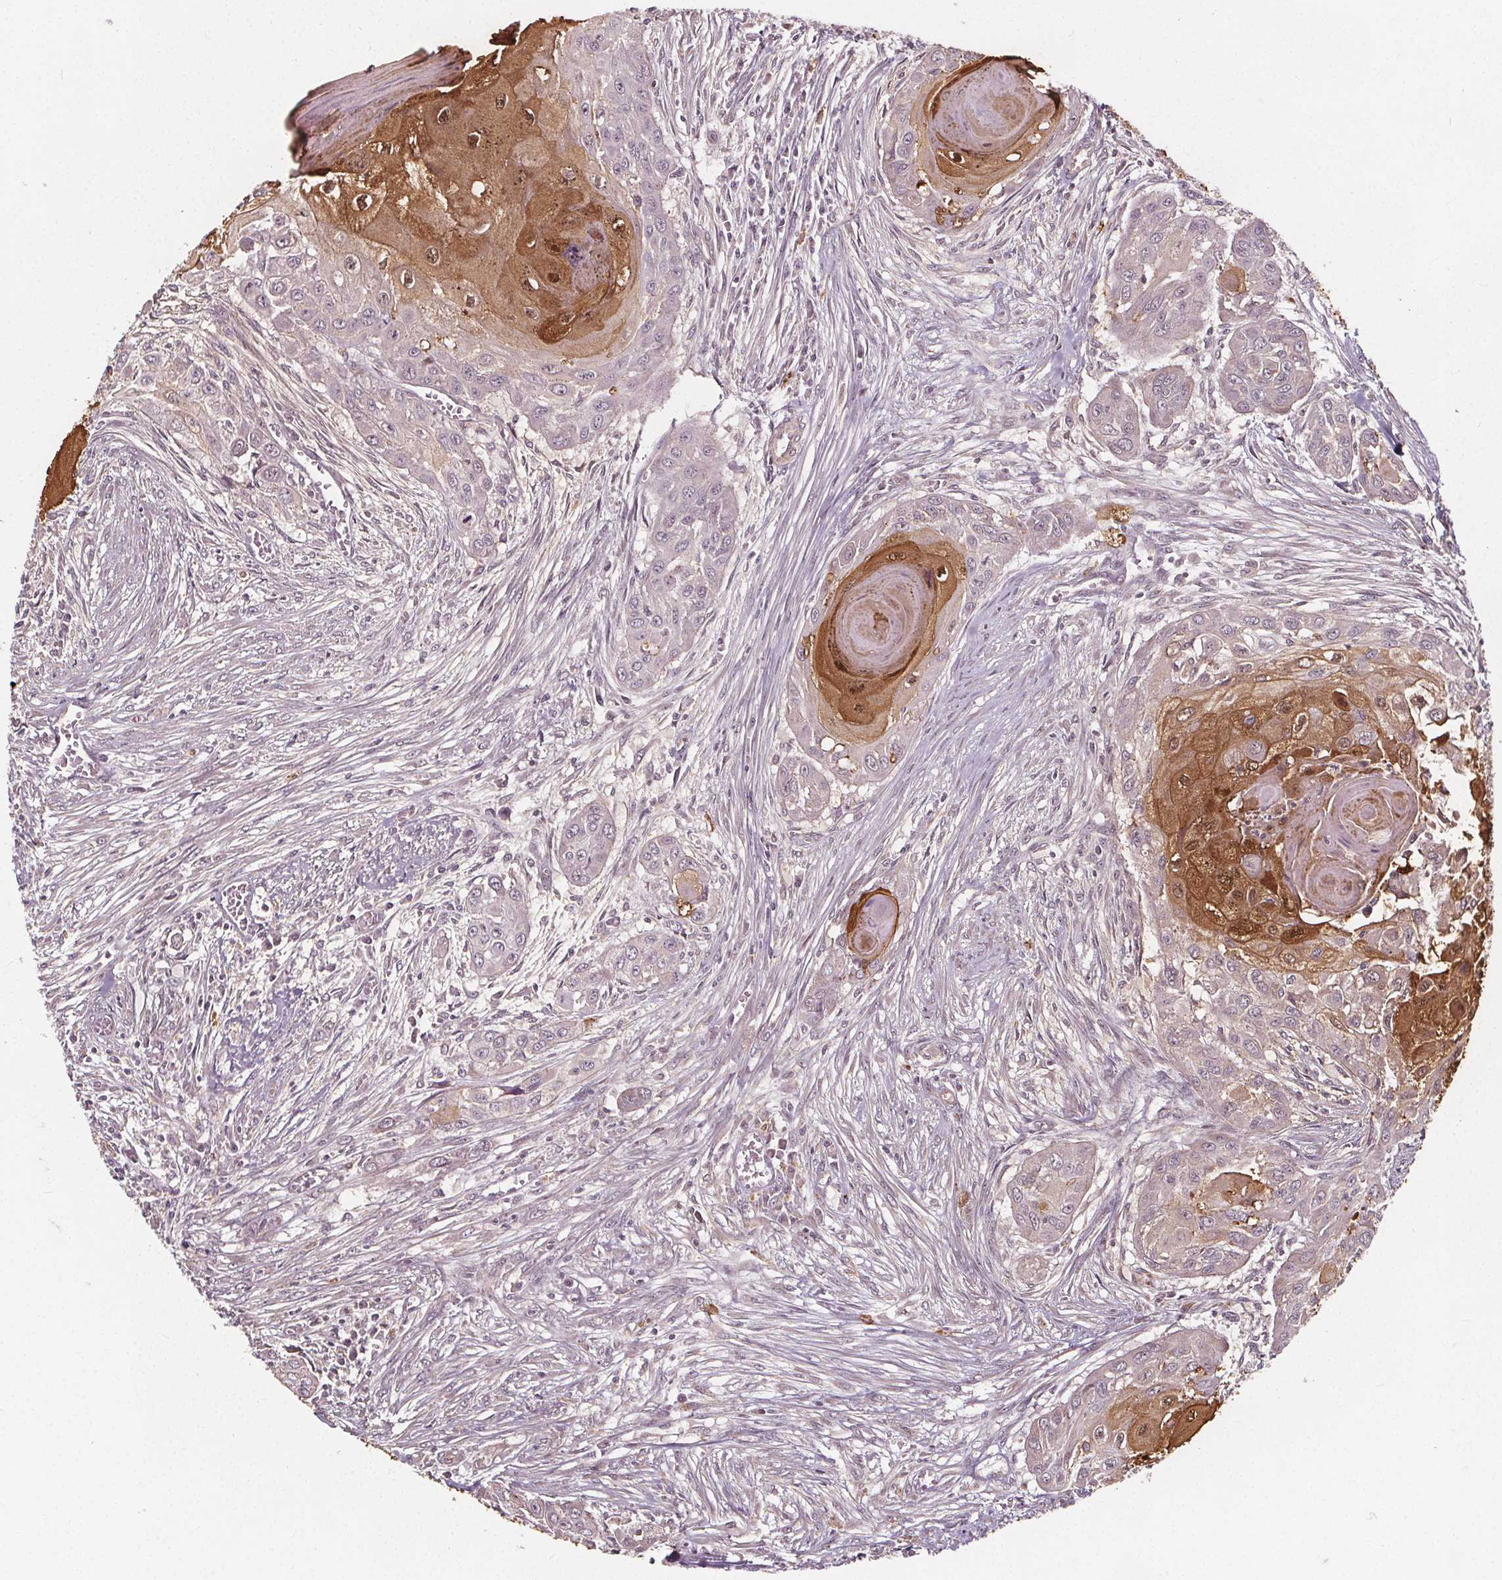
{"staining": {"intensity": "negative", "quantity": "none", "location": "none"}, "tissue": "head and neck cancer", "cell_type": "Tumor cells", "image_type": "cancer", "snomed": [{"axis": "morphology", "description": "Squamous cell carcinoma, NOS"}, {"axis": "topography", "description": "Oral tissue"}, {"axis": "topography", "description": "Head-Neck"}], "caption": "The image displays no staining of tumor cells in head and neck cancer (squamous cell carcinoma). (DAB (3,3'-diaminobenzidine) immunohistochemistry, high magnification).", "gene": "HAS1", "patient": {"sex": "male", "age": 71}}